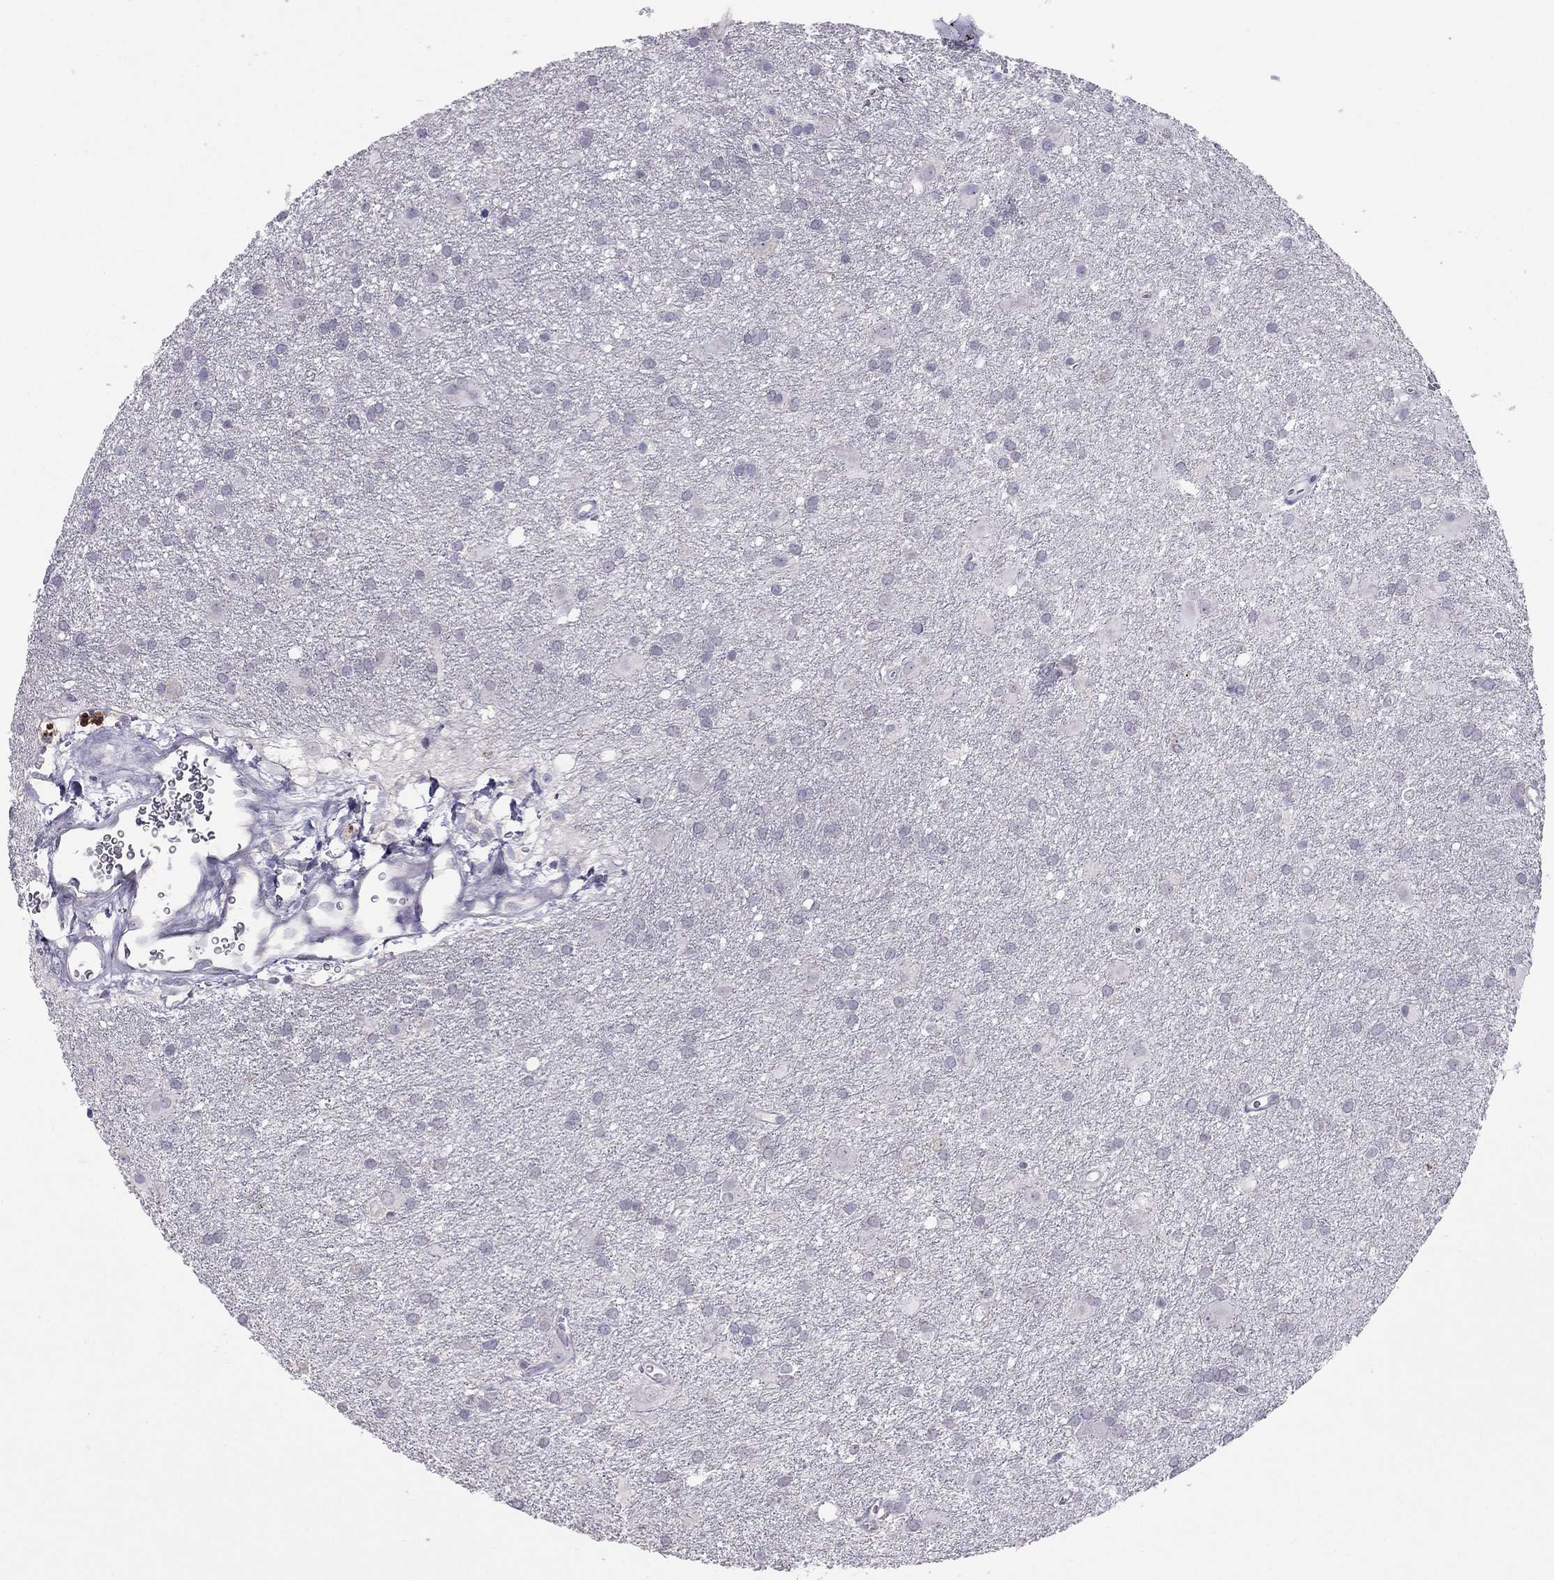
{"staining": {"intensity": "negative", "quantity": "none", "location": "none"}, "tissue": "glioma", "cell_type": "Tumor cells", "image_type": "cancer", "snomed": [{"axis": "morphology", "description": "Glioma, malignant, Low grade"}, {"axis": "topography", "description": "Brain"}], "caption": "This is a photomicrograph of immunohistochemistry (IHC) staining of low-grade glioma (malignant), which shows no positivity in tumor cells. (Stains: DAB (3,3'-diaminobenzidine) immunohistochemistry (IHC) with hematoxylin counter stain, Microscopy: brightfield microscopy at high magnification).", "gene": "RGS8", "patient": {"sex": "male", "age": 58}}